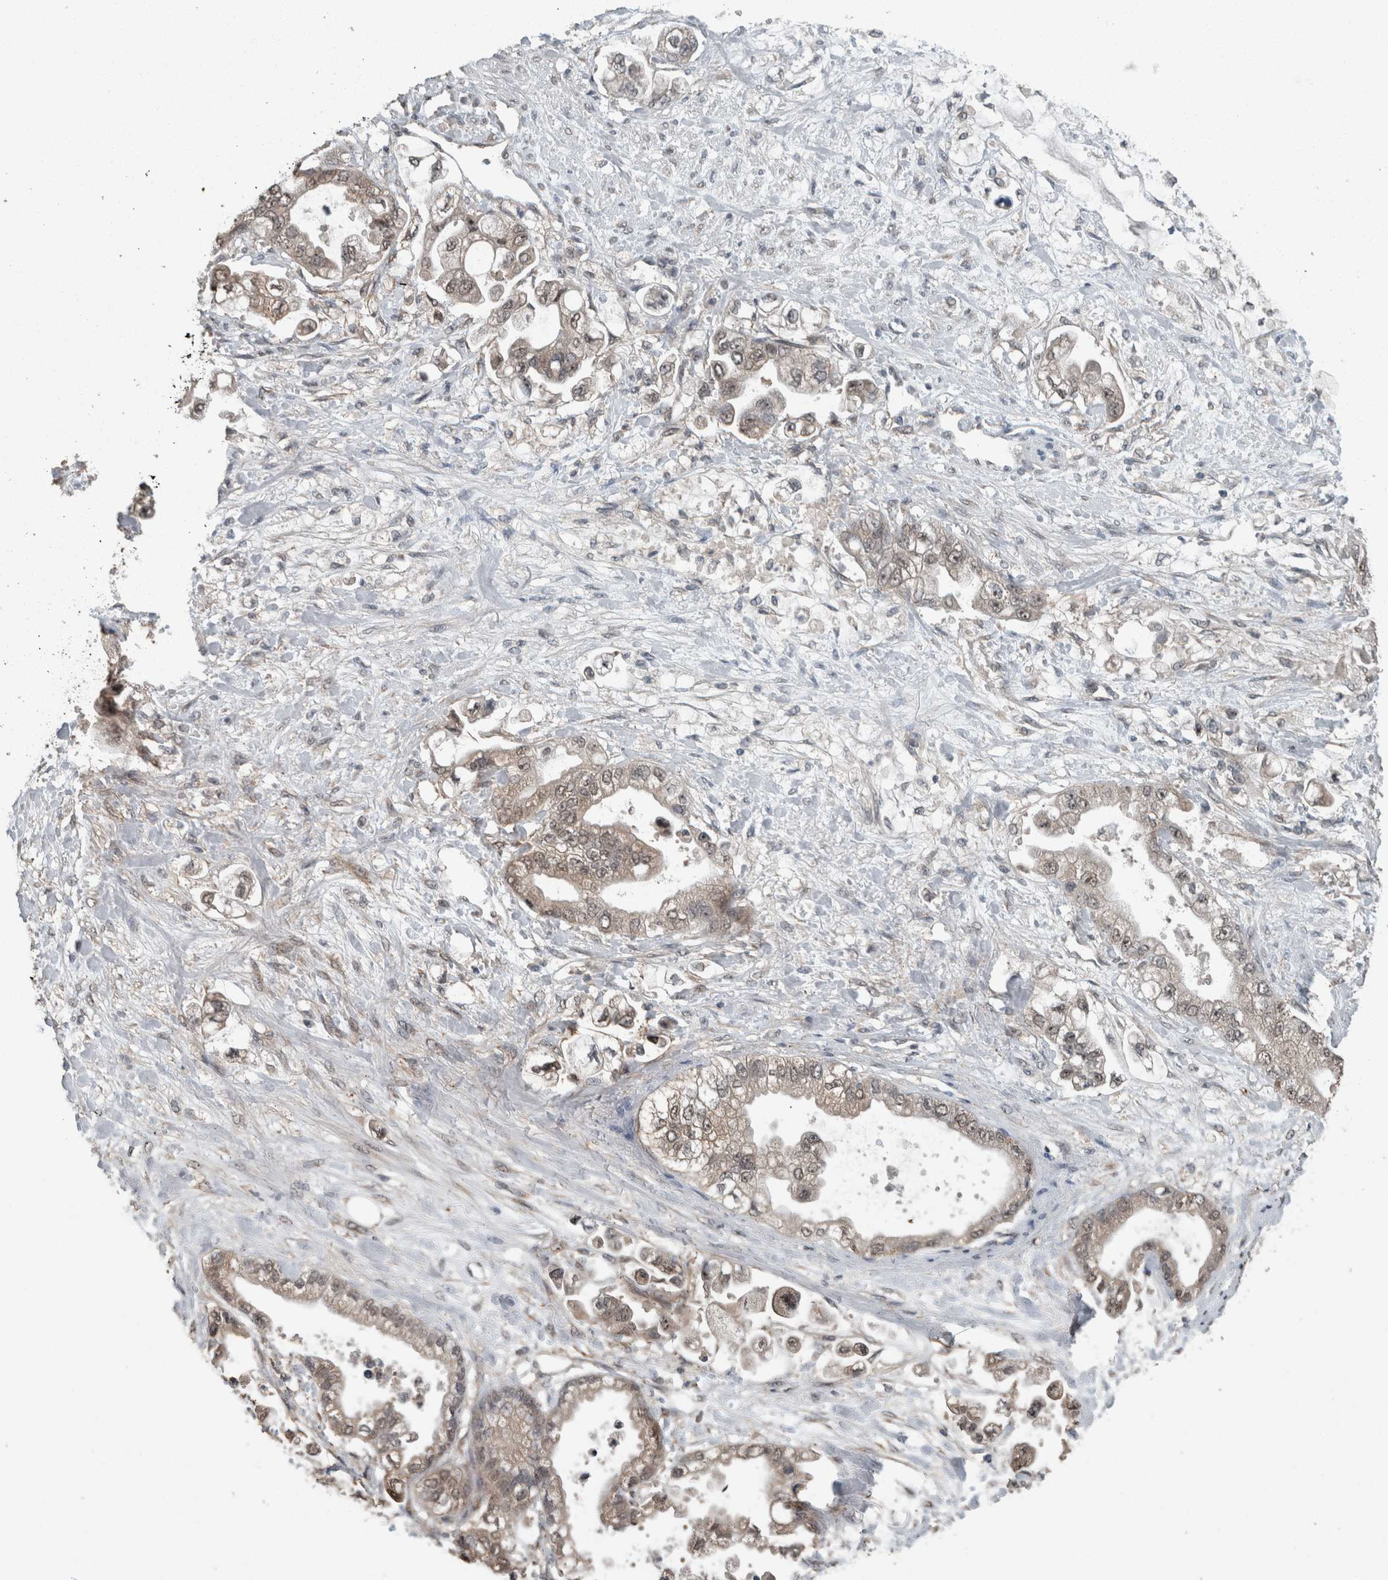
{"staining": {"intensity": "weak", "quantity": "<25%", "location": "cytoplasmic/membranous"}, "tissue": "stomach cancer", "cell_type": "Tumor cells", "image_type": "cancer", "snomed": [{"axis": "morphology", "description": "Adenocarcinoma, NOS"}, {"axis": "topography", "description": "Stomach"}], "caption": "Immunohistochemistry (IHC) of stomach cancer demonstrates no expression in tumor cells. Brightfield microscopy of IHC stained with DAB (brown) and hematoxylin (blue), captured at high magnification.", "gene": "MYO1E", "patient": {"sex": "male", "age": 62}}